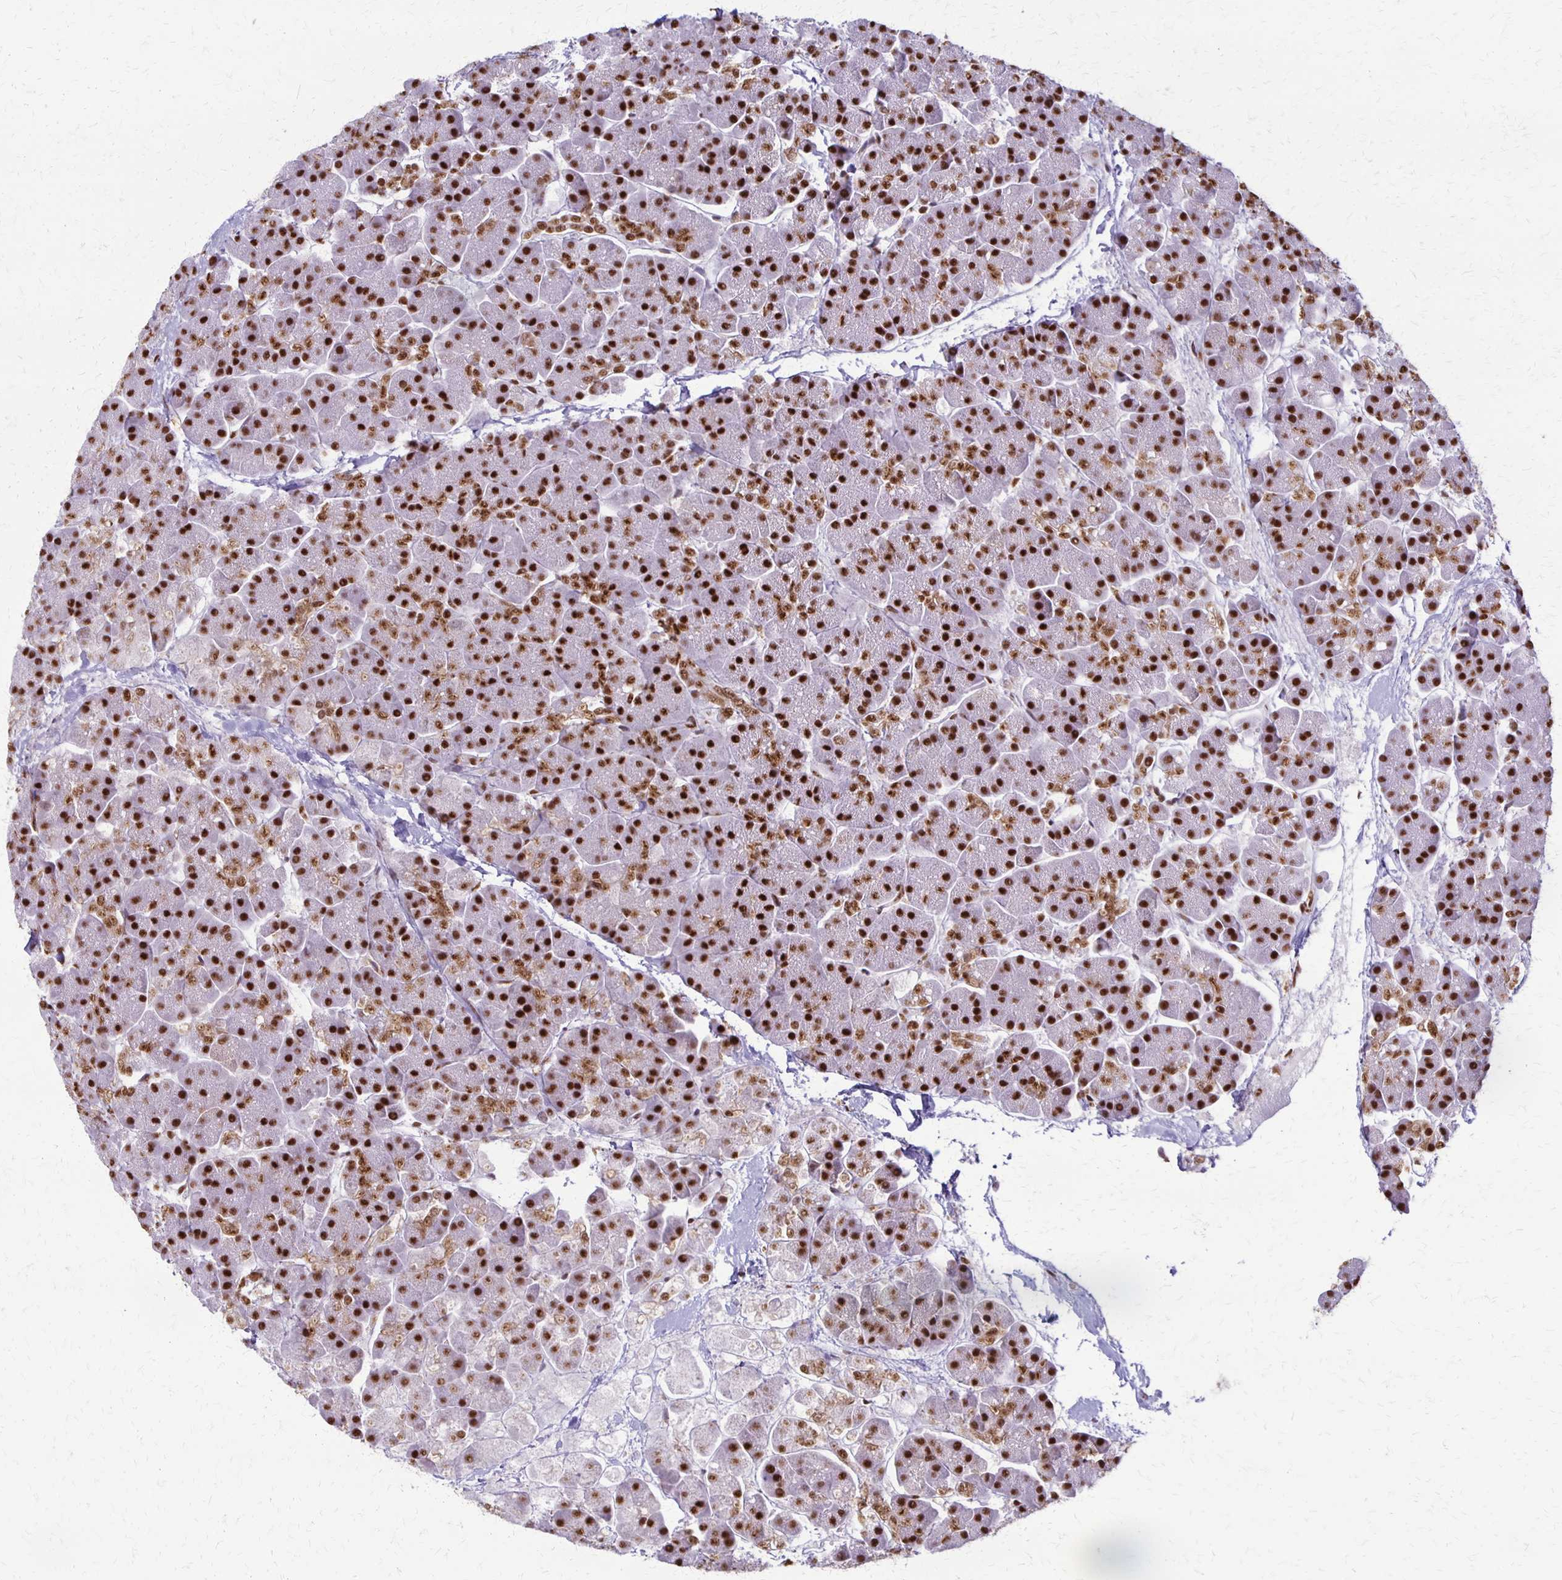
{"staining": {"intensity": "strong", "quantity": ">75%", "location": "nuclear"}, "tissue": "pancreas", "cell_type": "Exocrine glandular cells", "image_type": "normal", "snomed": [{"axis": "morphology", "description": "Normal tissue, NOS"}, {"axis": "topography", "description": "Pancreas"}, {"axis": "topography", "description": "Peripheral nerve tissue"}], "caption": "A histopathology image of human pancreas stained for a protein shows strong nuclear brown staining in exocrine glandular cells. Using DAB (3,3'-diaminobenzidine) (brown) and hematoxylin (blue) stains, captured at high magnification using brightfield microscopy.", "gene": "XRCC6", "patient": {"sex": "male", "age": 54}}